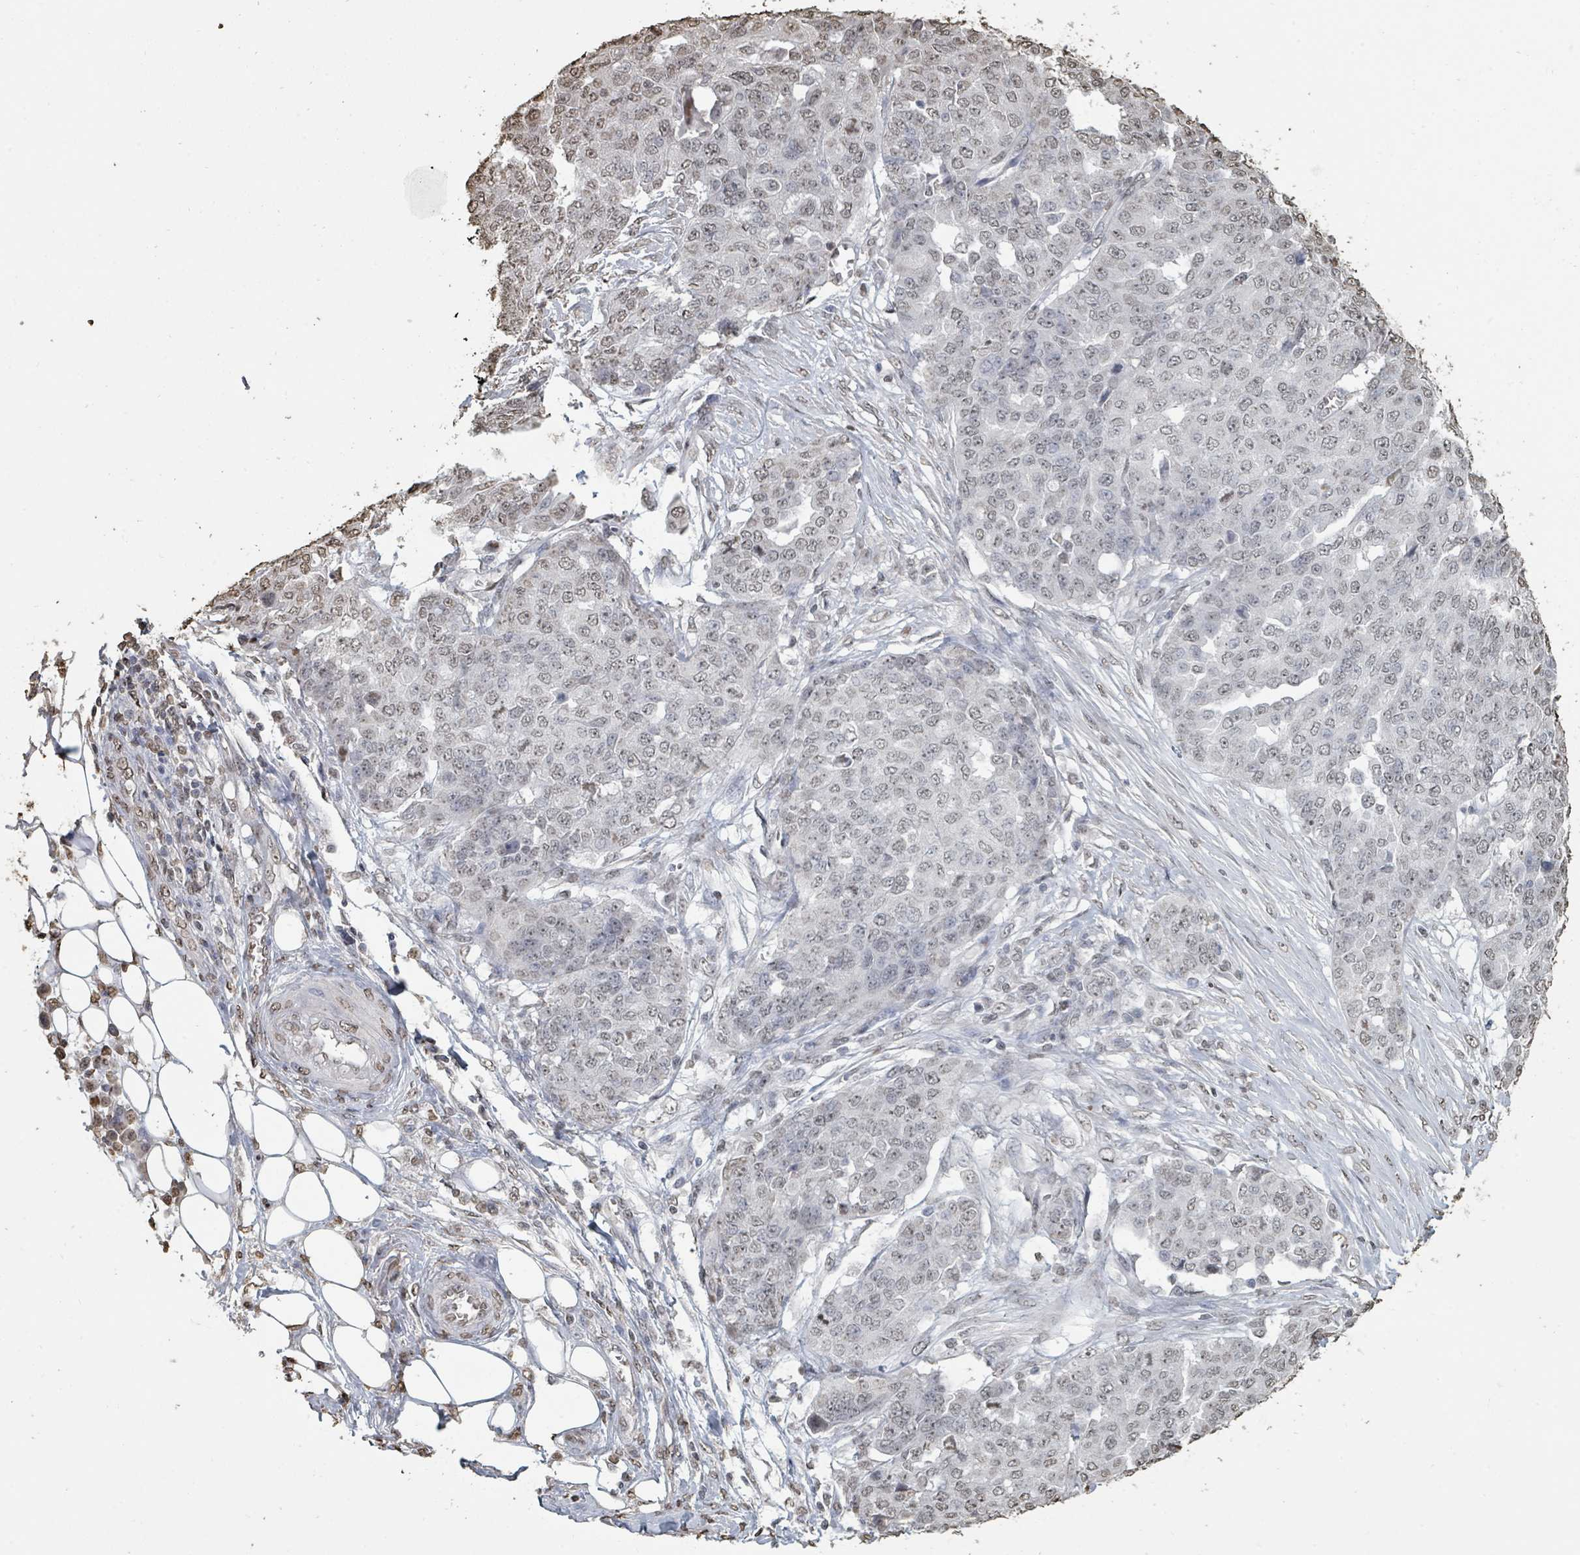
{"staining": {"intensity": "weak", "quantity": "25%-75%", "location": "nuclear"}, "tissue": "ovarian cancer", "cell_type": "Tumor cells", "image_type": "cancer", "snomed": [{"axis": "morphology", "description": "Cystadenocarcinoma, serous, NOS"}, {"axis": "topography", "description": "Soft tissue"}, {"axis": "topography", "description": "Ovary"}], "caption": "Ovarian serous cystadenocarcinoma stained with a protein marker reveals weak staining in tumor cells.", "gene": "MRPS12", "patient": {"sex": "female", "age": 57}}